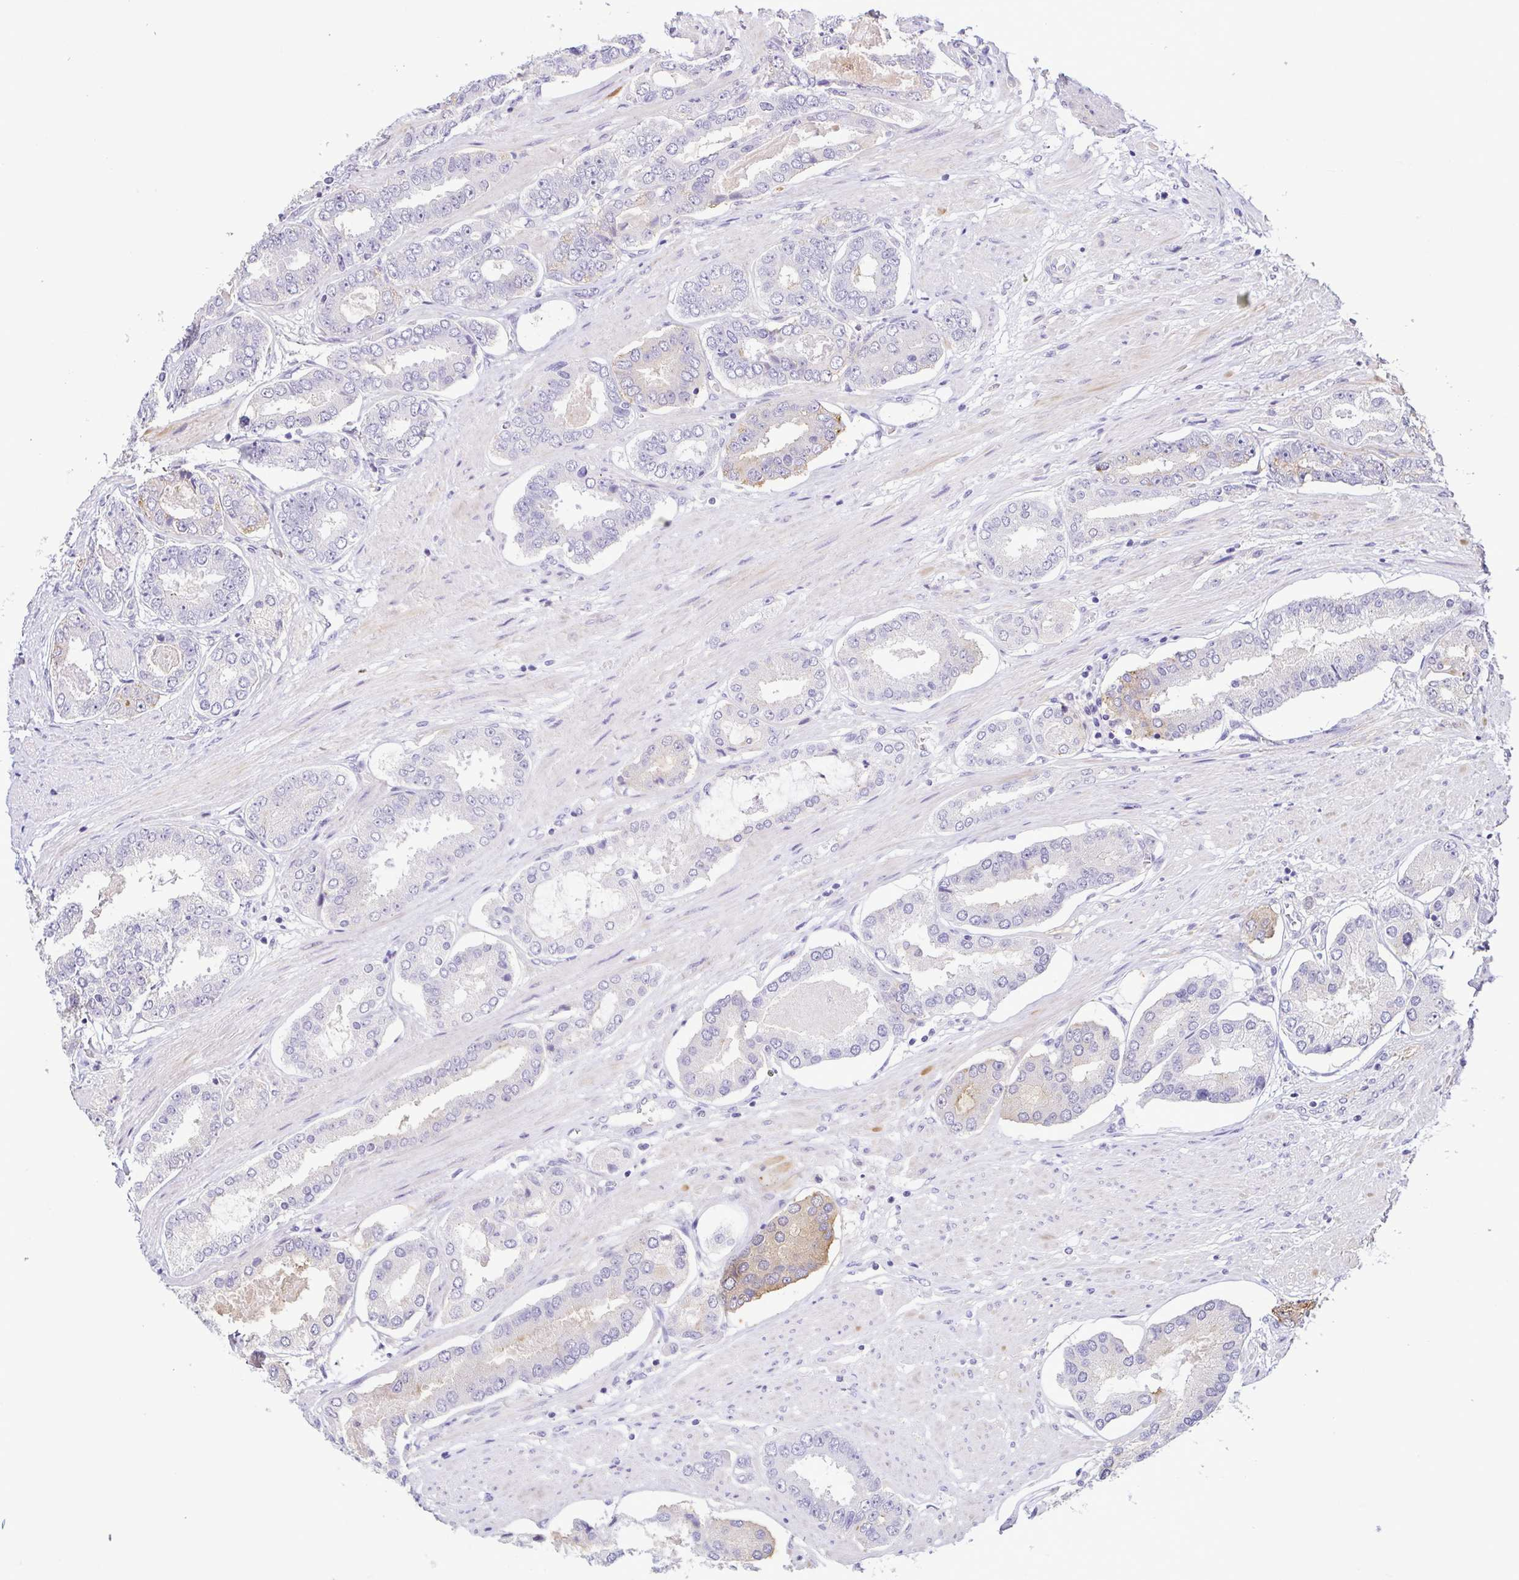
{"staining": {"intensity": "weak", "quantity": "<25%", "location": "cytoplasmic/membranous"}, "tissue": "prostate cancer", "cell_type": "Tumor cells", "image_type": "cancer", "snomed": [{"axis": "morphology", "description": "Adenocarcinoma, High grade"}, {"axis": "topography", "description": "Prostate"}], "caption": "Prostate cancer (high-grade adenocarcinoma) stained for a protein using immunohistochemistry (IHC) shows no staining tumor cells.", "gene": "TERT", "patient": {"sex": "male", "age": 63}}